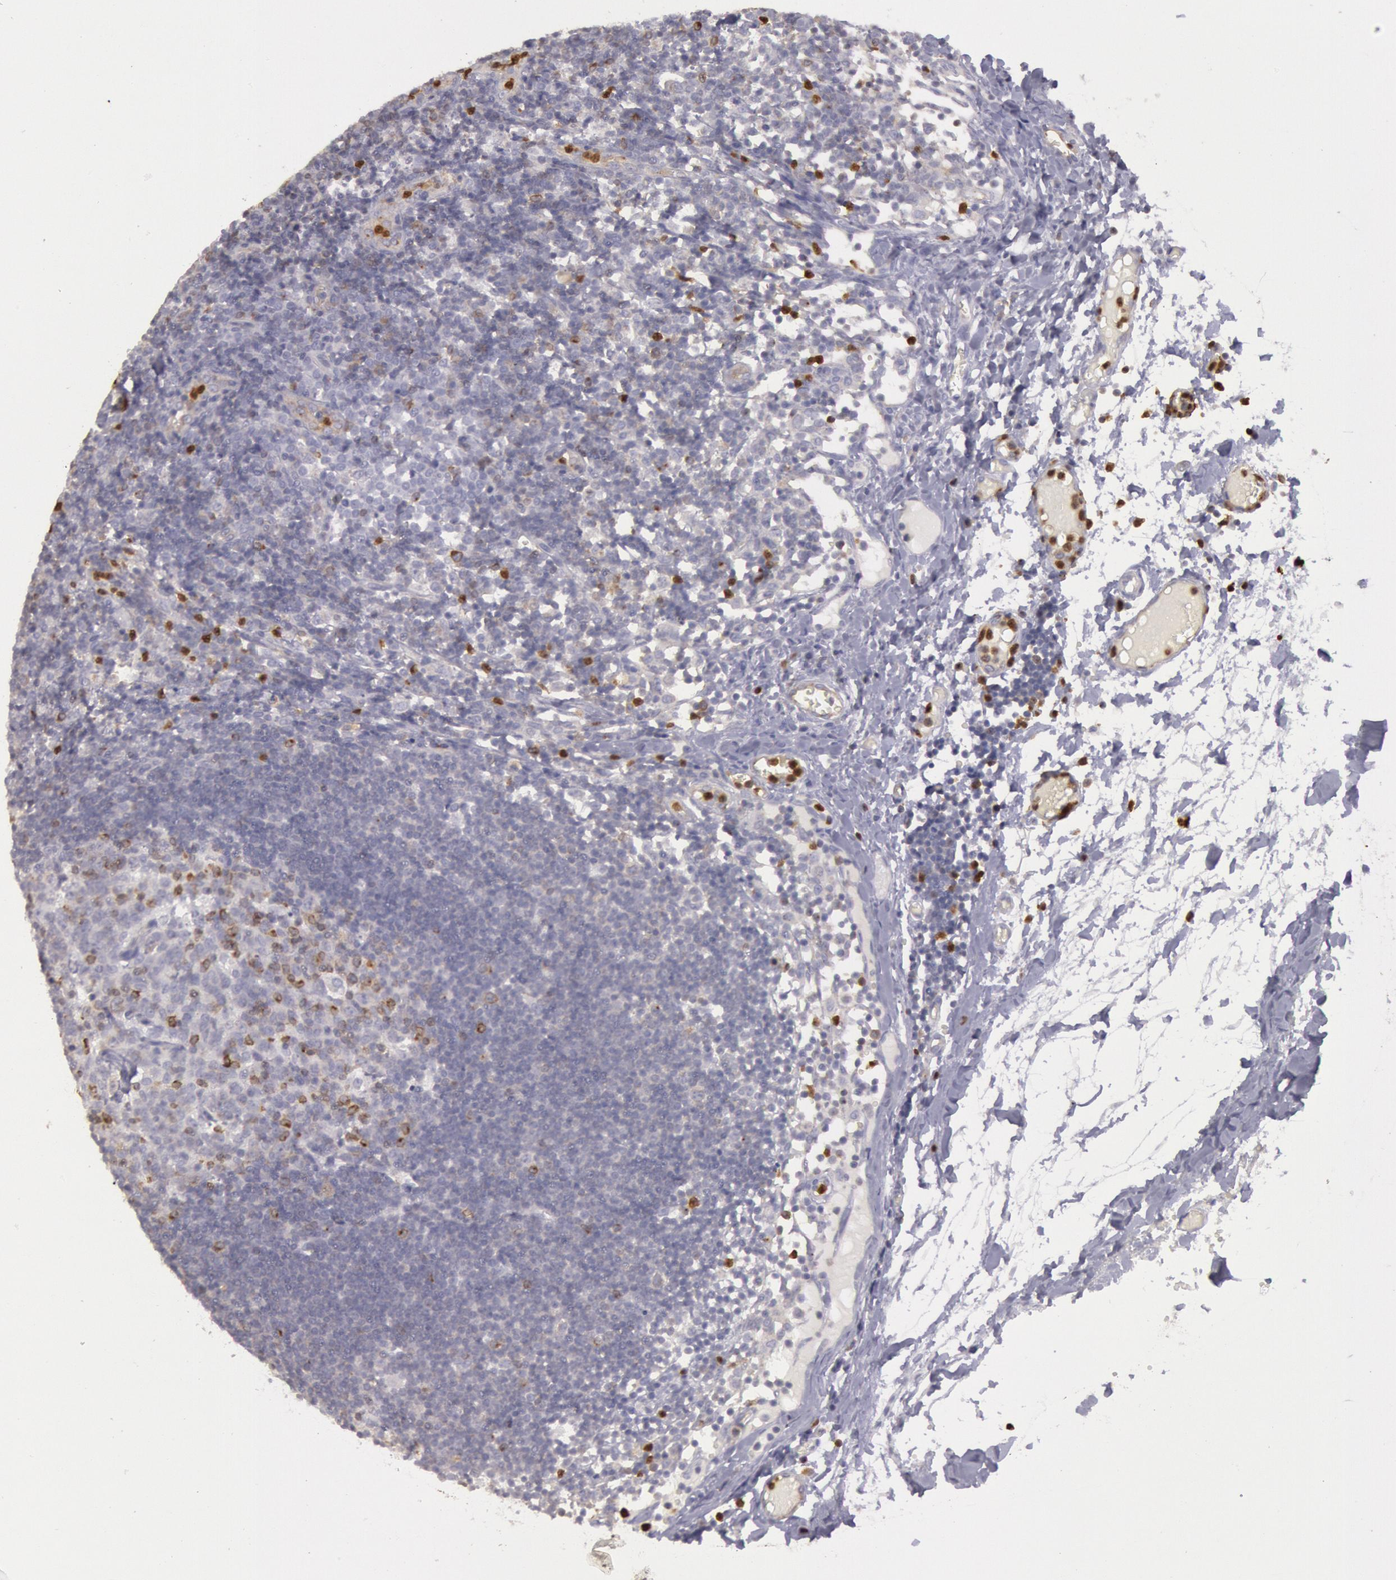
{"staining": {"intensity": "moderate", "quantity": "<25%", "location": "cytoplasmic/membranous"}, "tissue": "lymph node", "cell_type": "Germinal center cells", "image_type": "normal", "snomed": [{"axis": "morphology", "description": "Normal tissue, NOS"}, {"axis": "morphology", "description": "Inflammation, NOS"}, {"axis": "topography", "description": "Lymph node"}, {"axis": "topography", "description": "Salivary gland"}], "caption": "IHC image of normal lymph node: human lymph node stained using IHC reveals low levels of moderate protein expression localized specifically in the cytoplasmic/membranous of germinal center cells, appearing as a cytoplasmic/membranous brown color.", "gene": "RAB27A", "patient": {"sex": "male", "age": 3}}